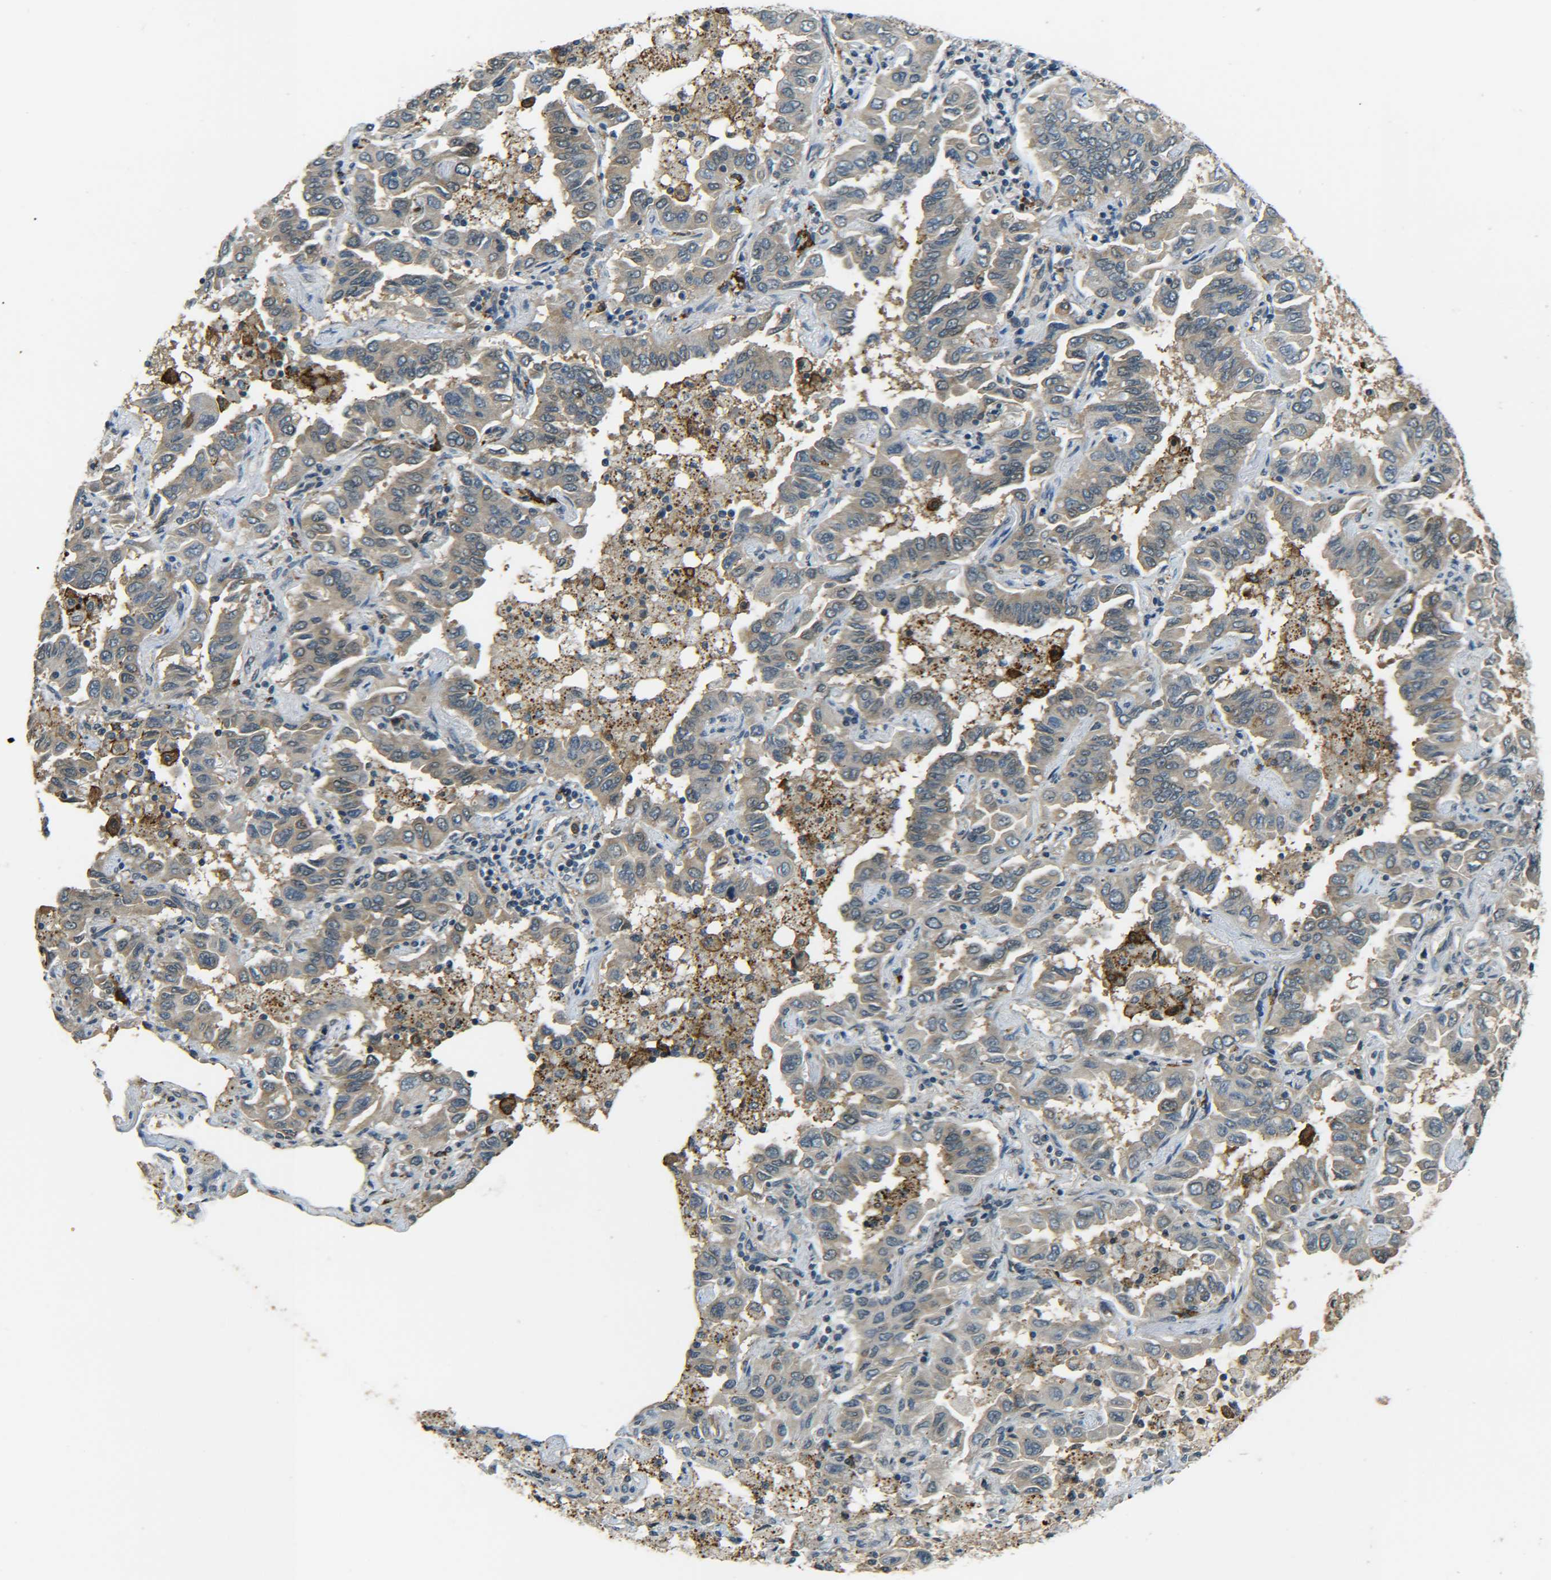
{"staining": {"intensity": "weak", "quantity": ">75%", "location": "cytoplasmic/membranous"}, "tissue": "lung cancer", "cell_type": "Tumor cells", "image_type": "cancer", "snomed": [{"axis": "morphology", "description": "Adenocarcinoma, NOS"}, {"axis": "topography", "description": "Lung"}], "caption": "Immunohistochemical staining of adenocarcinoma (lung) shows weak cytoplasmic/membranous protein positivity in approximately >75% of tumor cells. The staining was performed using DAB (3,3'-diaminobenzidine), with brown indicating positive protein expression. Nuclei are stained blue with hematoxylin.", "gene": "DAB2", "patient": {"sex": "male", "age": 64}}